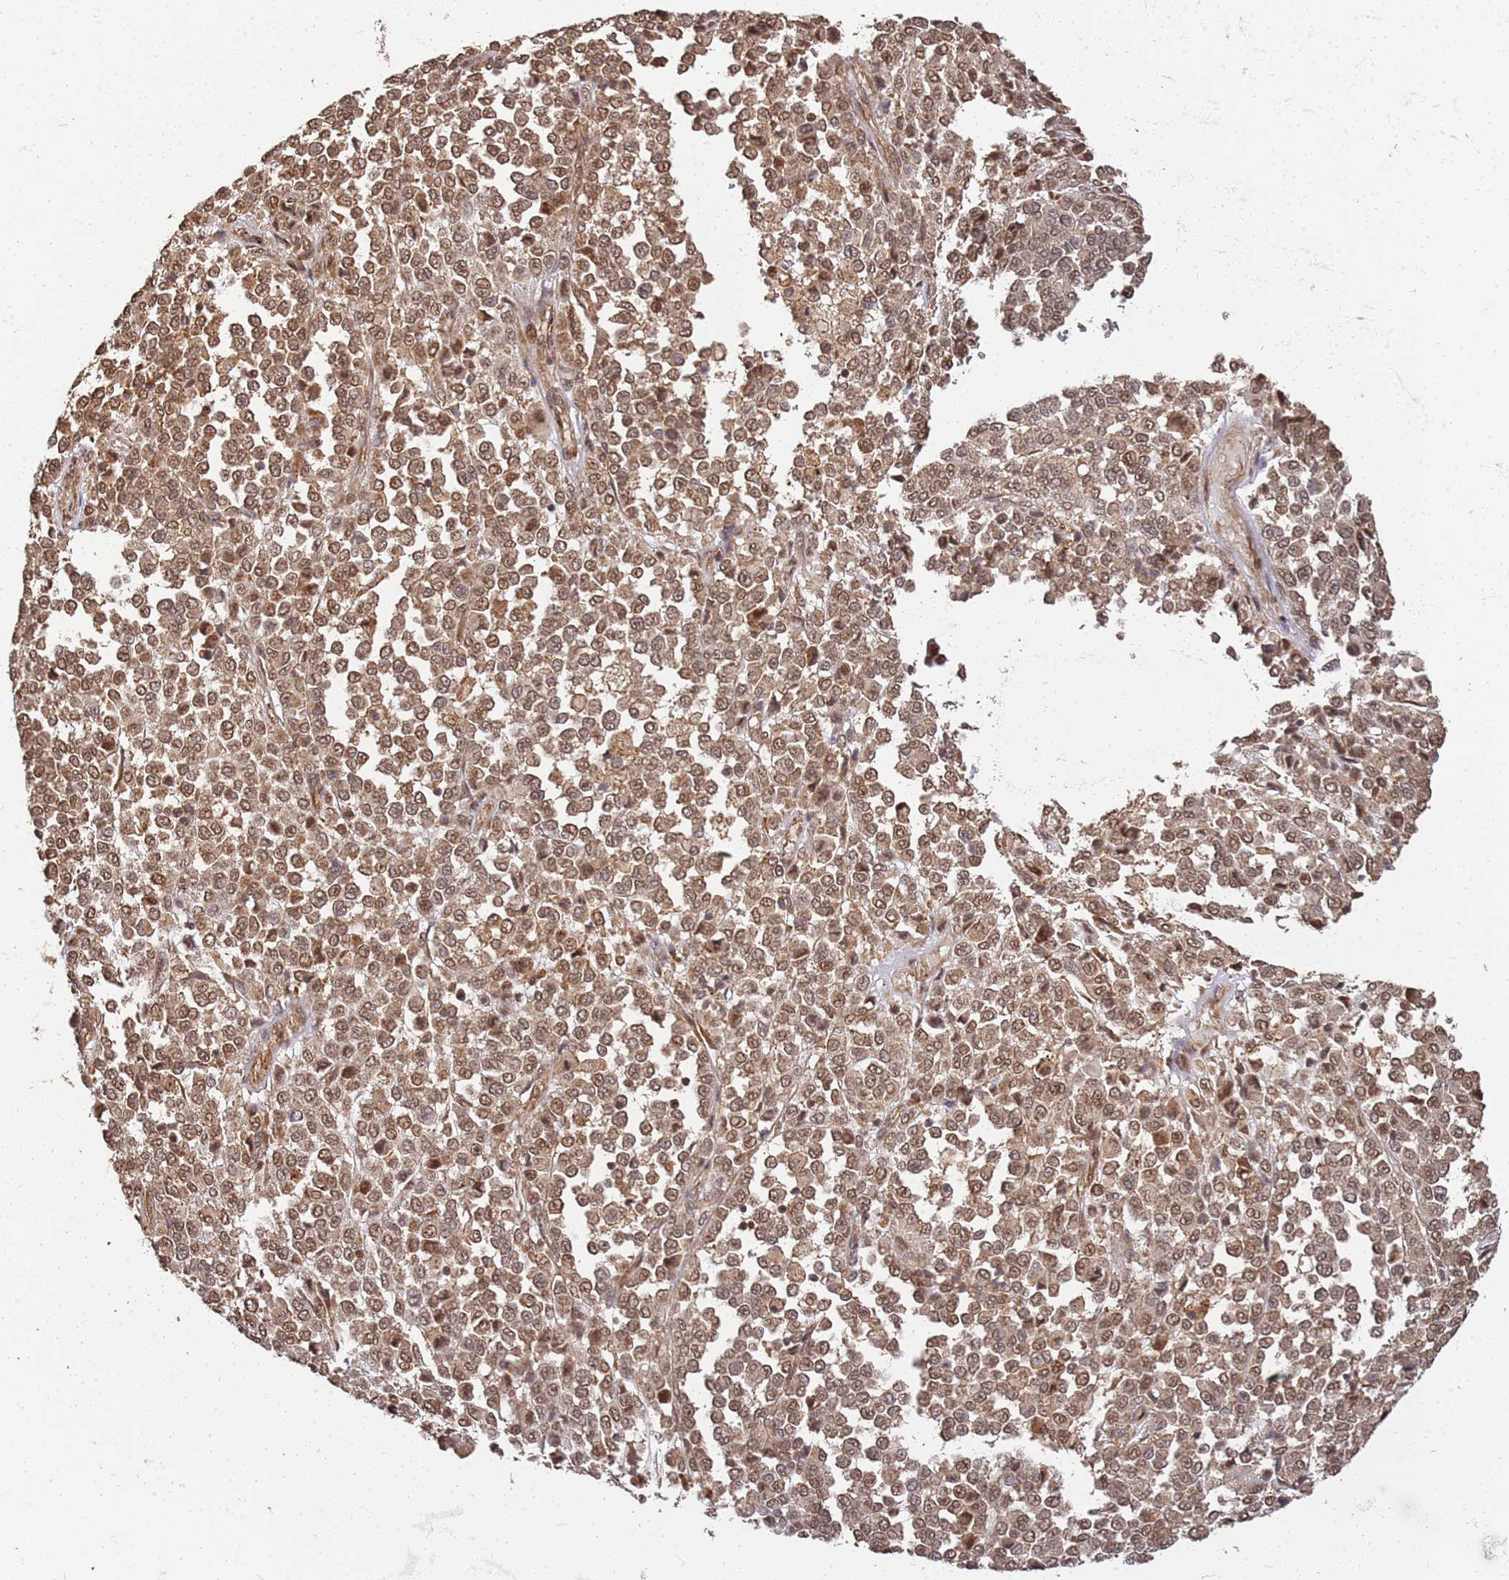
{"staining": {"intensity": "moderate", "quantity": ">75%", "location": "nuclear"}, "tissue": "melanoma", "cell_type": "Tumor cells", "image_type": "cancer", "snomed": [{"axis": "morphology", "description": "Malignant melanoma, Metastatic site"}, {"axis": "topography", "description": "Pancreas"}], "caption": "Brown immunohistochemical staining in melanoma exhibits moderate nuclear staining in approximately >75% of tumor cells.", "gene": "ST18", "patient": {"sex": "female", "age": 30}}